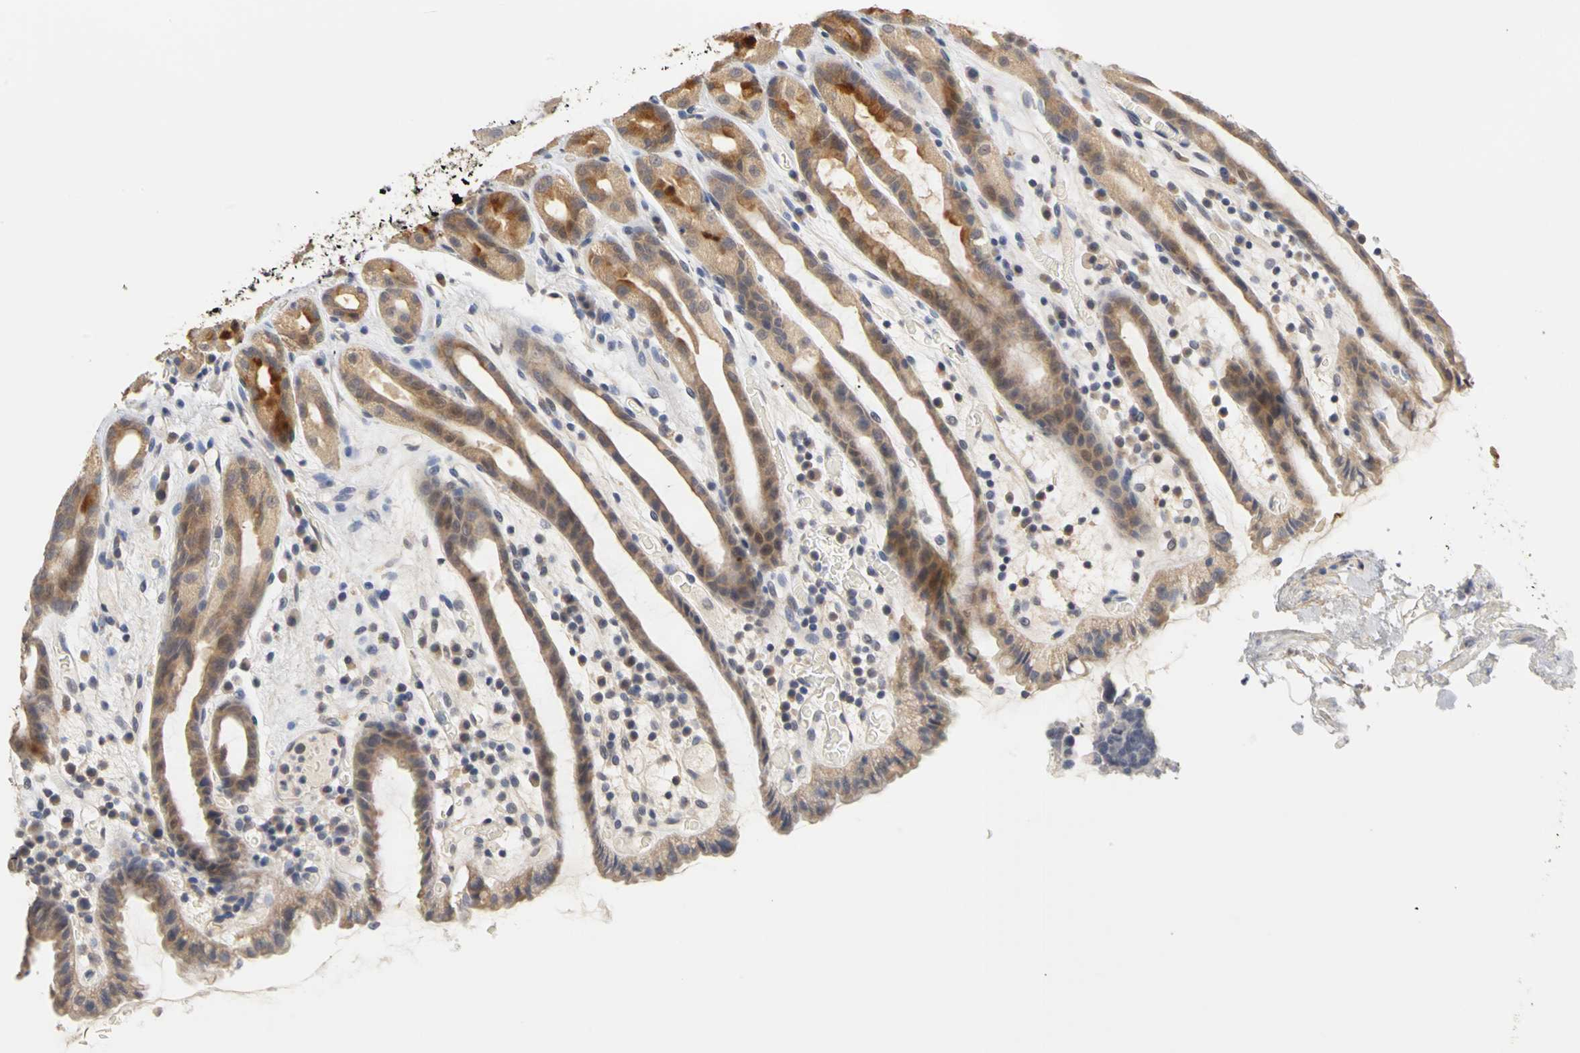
{"staining": {"intensity": "strong", "quantity": "25%-75%", "location": "cytoplasmic/membranous"}, "tissue": "stomach", "cell_type": "Glandular cells", "image_type": "normal", "snomed": [{"axis": "morphology", "description": "Normal tissue, NOS"}, {"axis": "topography", "description": "Stomach, upper"}], "caption": "Immunohistochemistry (IHC) of unremarkable stomach demonstrates high levels of strong cytoplasmic/membranous positivity in approximately 25%-75% of glandular cells. (DAB IHC, brown staining for protein, blue staining for nuclei).", "gene": "PGR", "patient": {"sex": "male", "age": 68}}